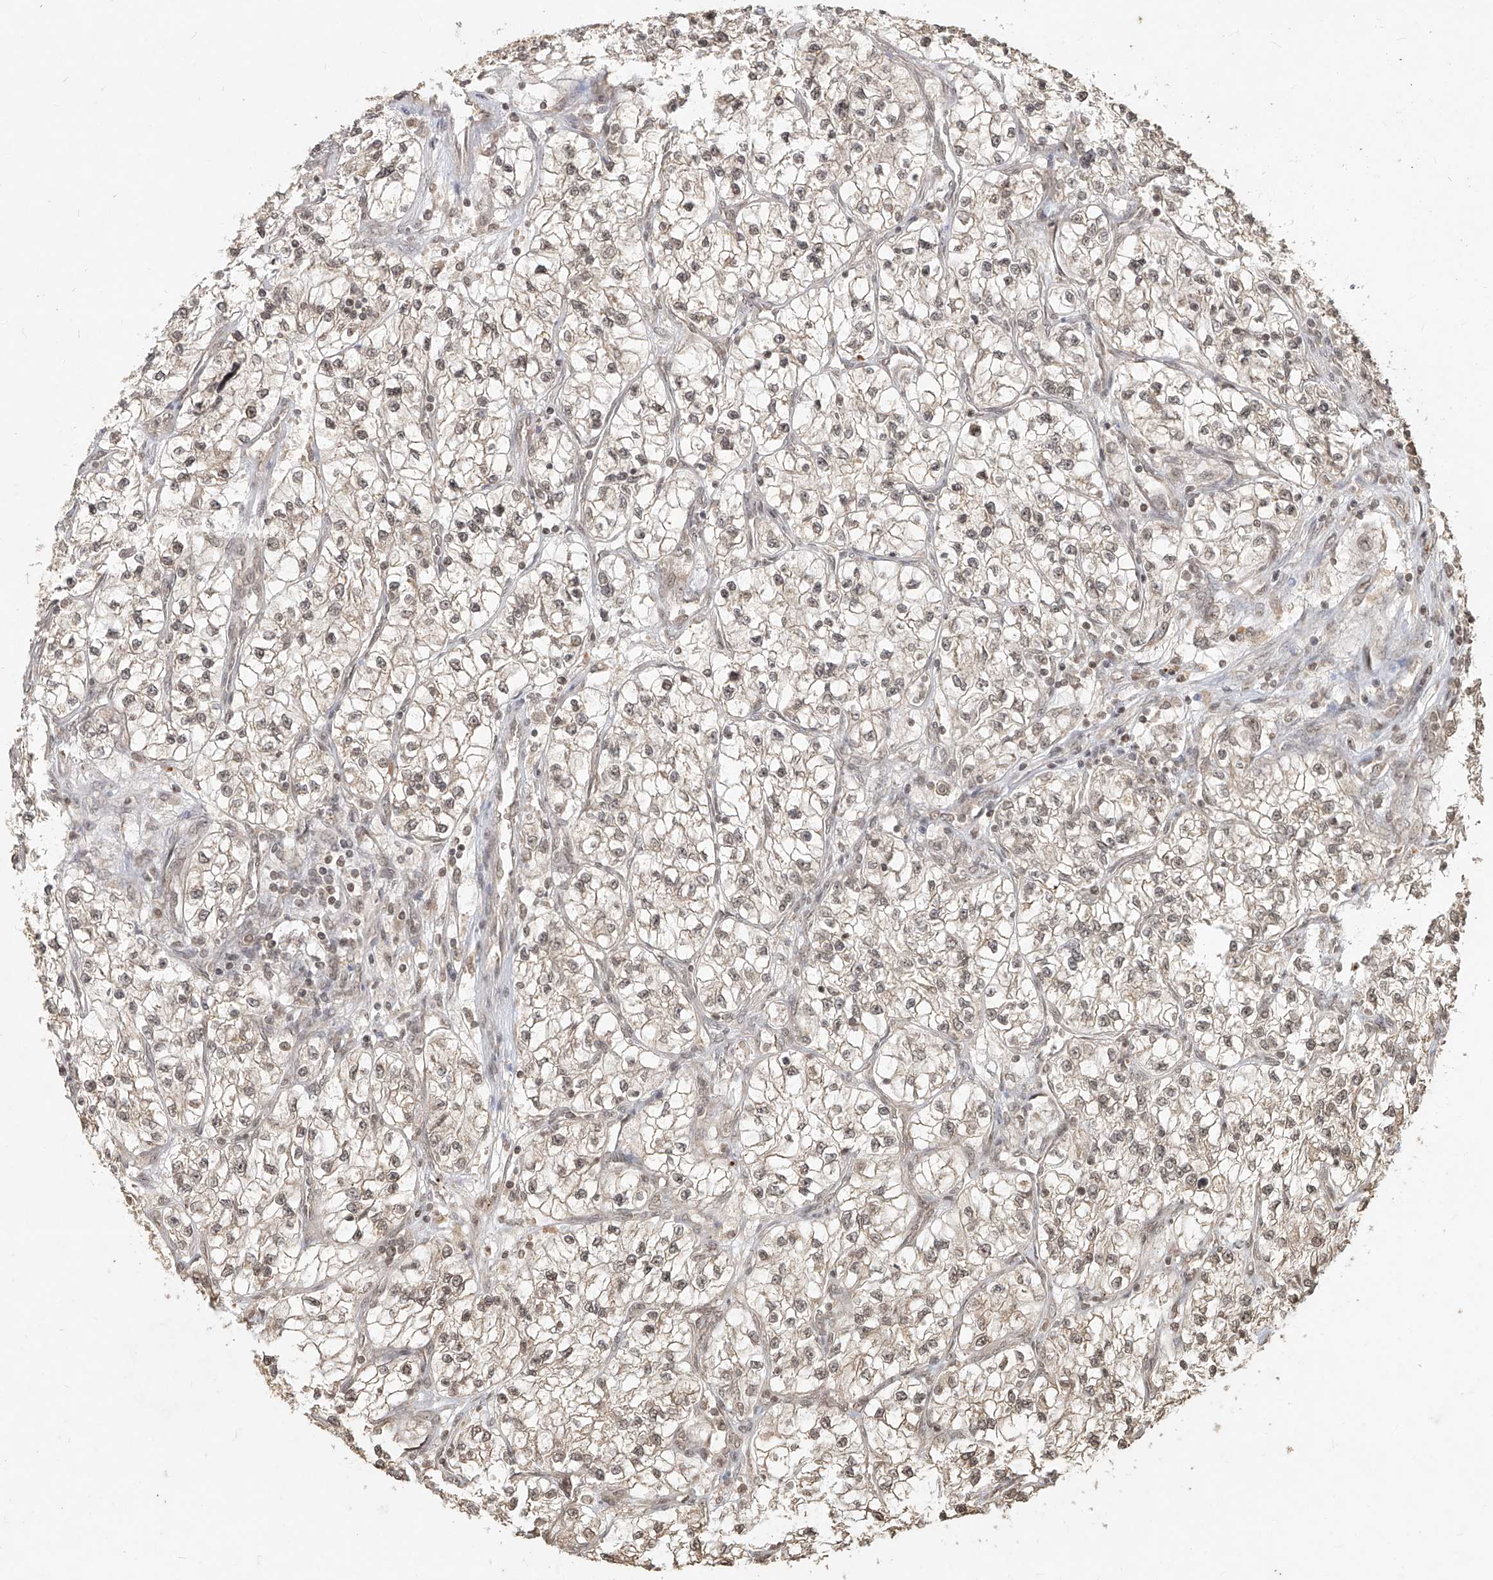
{"staining": {"intensity": "weak", "quantity": ">75%", "location": "cytoplasmic/membranous,nuclear"}, "tissue": "renal cancer", "cell_type": "Tumor cells", "image_type": "cancer", "snomed": [{"axis": "morphology", "description": "Adenocarcinoma, NOS"}, {"axis": "topography", "description": "Kidney"}], "caption": "Weak cytoplasmic/membranous and nuclear protein positivity is seen in about >75% of tumor cells in adenocarcinoma (renal). The staining was performed using DAB, with brown indicating positive protein expression. Nuclei are stained blue with hematoxylin.", "gene": "UBE2K", "patient": {"sex": "female", "age": 57}}